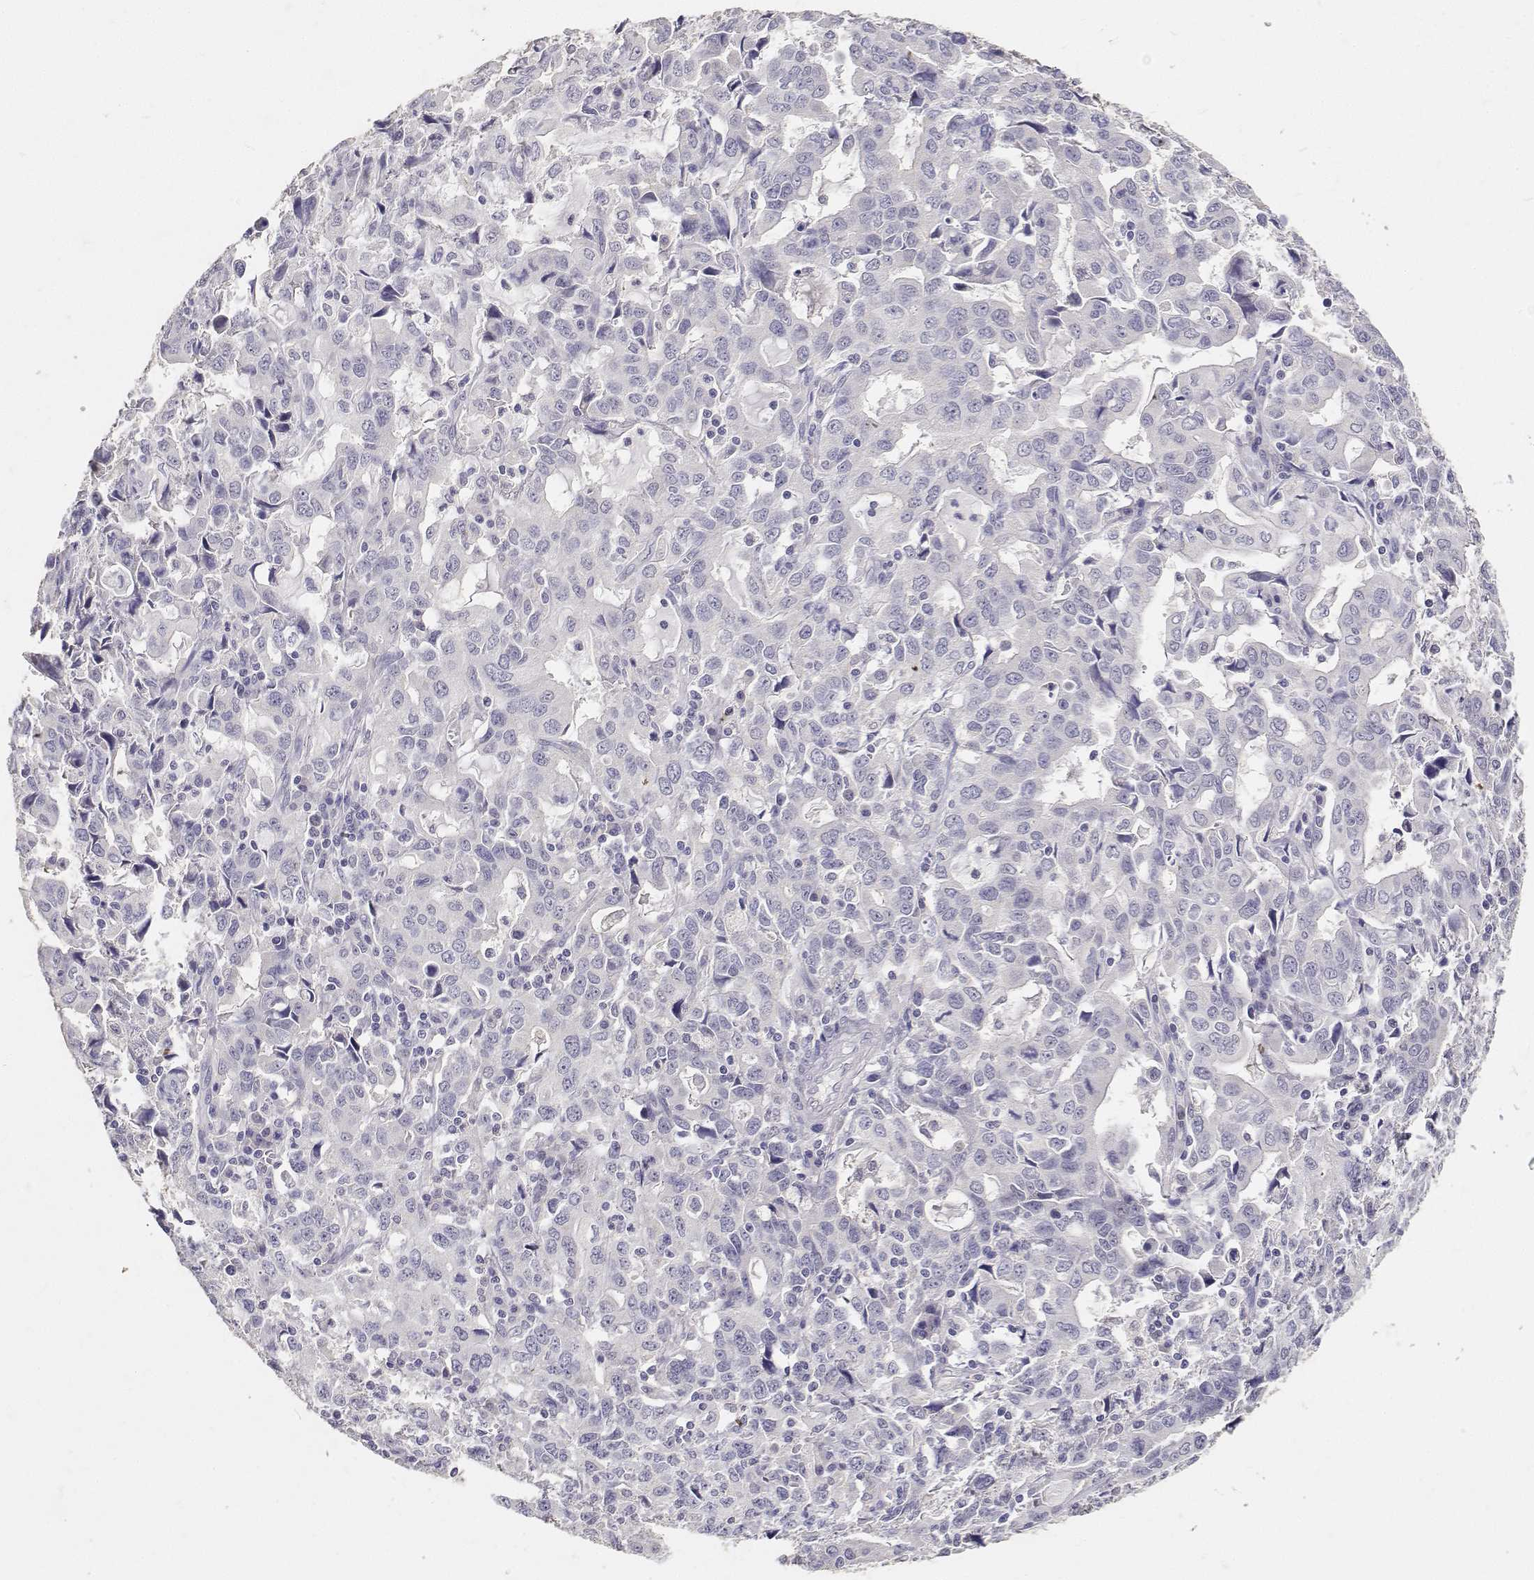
{"staining": {"intensity": "negative", "quantity": "none", "location": "none"}, "tissue": "stomach cancer", "cell_type": "Tumor cells", "image_type": "cancer", "snomed": [{"axis": "morphology", "description": "Adenocarcinoma, NOS"}, {"axis": "topography", "description": "Stomach, upper"}], "caption": "Immunohistochemistry (IHC) of stomach cancer exhibits no positivity in tumor cells.", "gene": "PAEP", "patient": {"sex": "male", "age": 85}}